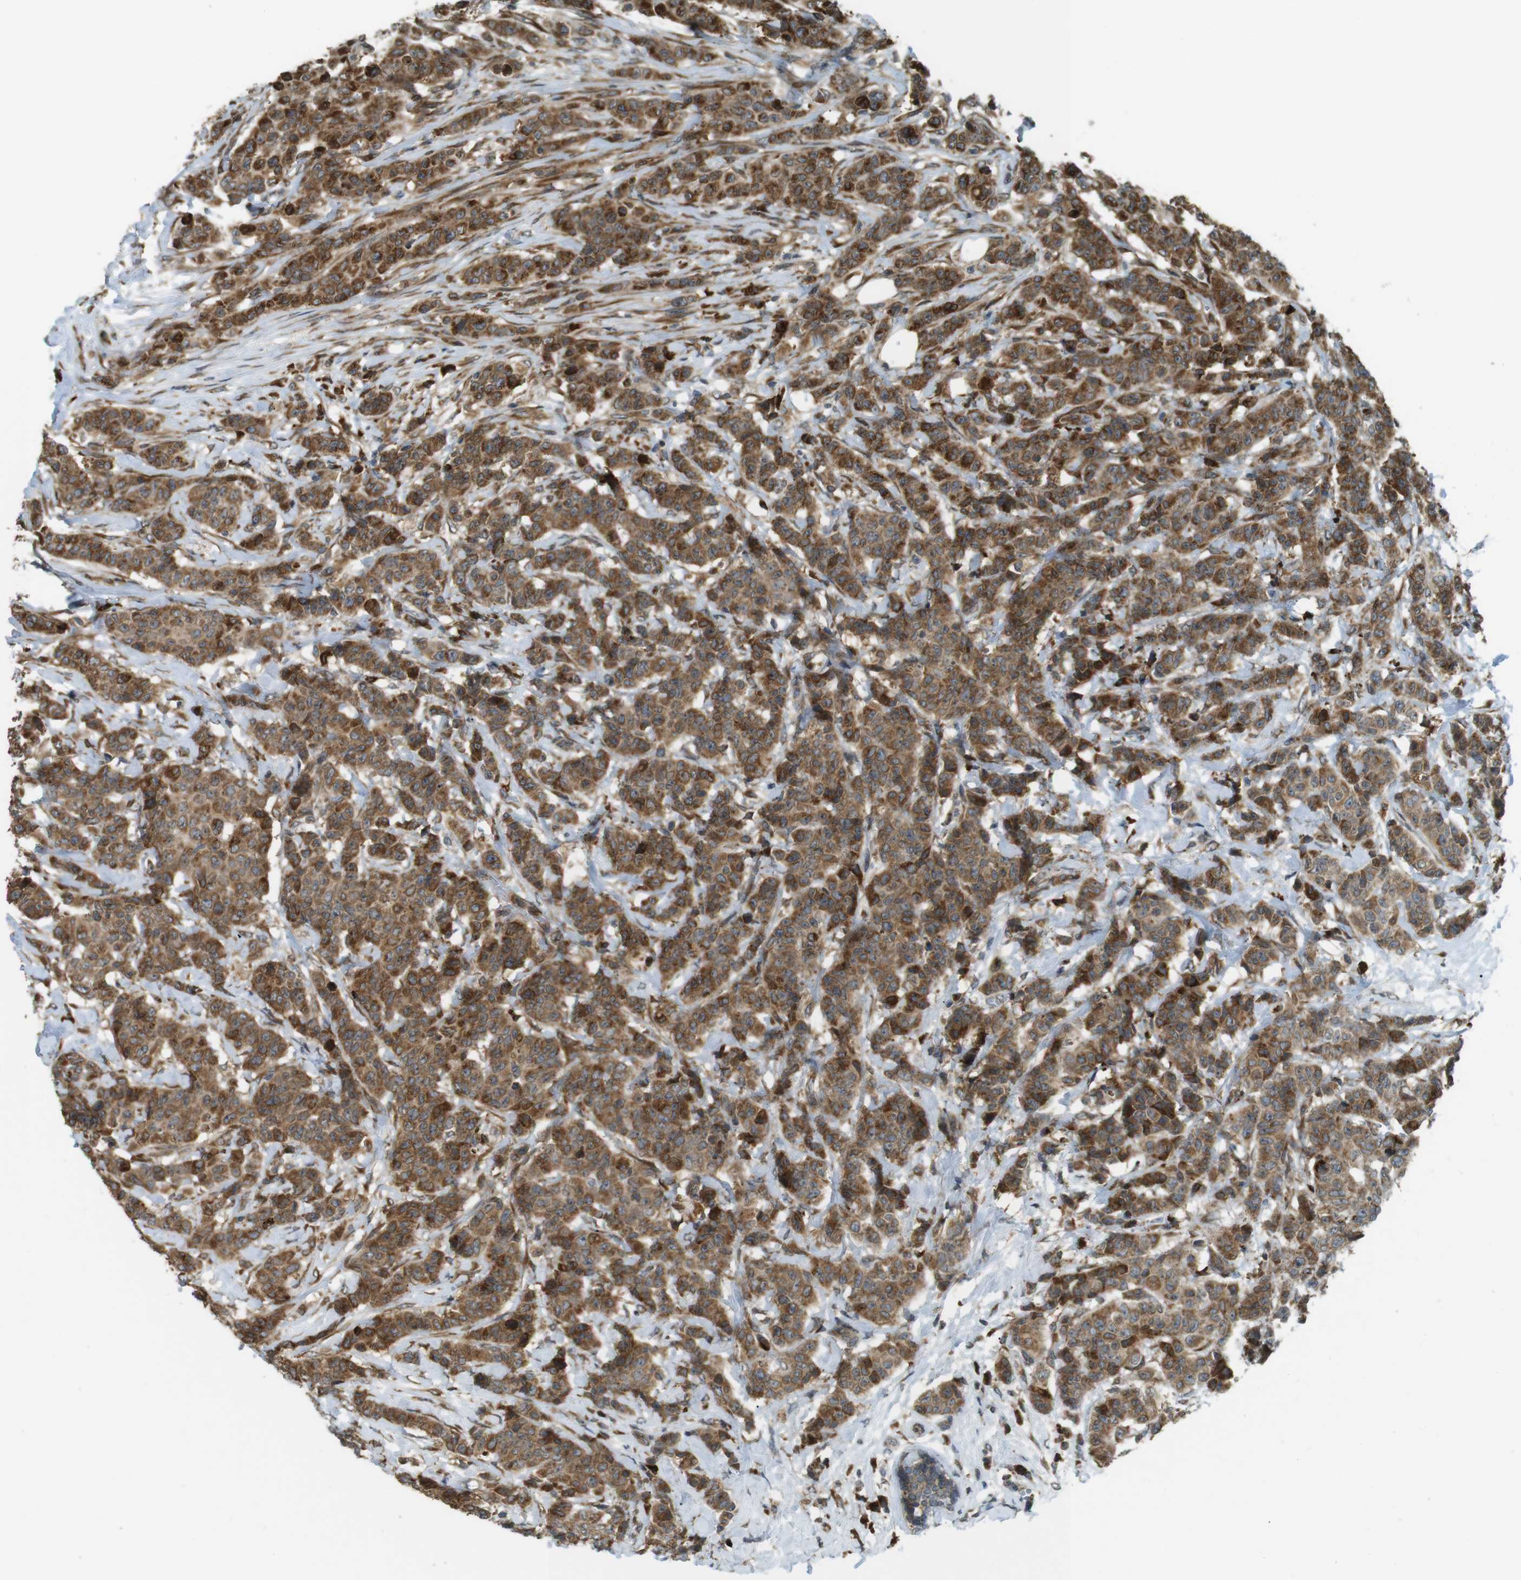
{"staining": {"intensity": "strong", "quantity": ">75%", "location": "cytoplasmic/membranous"}, "tissue": "breast cancer", "cell_type": "Tumor cells", "image_type": "cancer", "snomed": [{"axis": "morphology", "description": "Normal tissue, NOS"}, {"axis": "morphology", "description": "Duct carcinoma"}, {"axis": "topography", "description": "Breast"}], "caption": "Human intraductal carcinoma (breast) stained with a brown dye shows strong cytoplasmic/membranous positive positivity in approximately >75% of tumor cells.", "gene": "TMED4", "patient": {"sex": "female", "age": 40}}